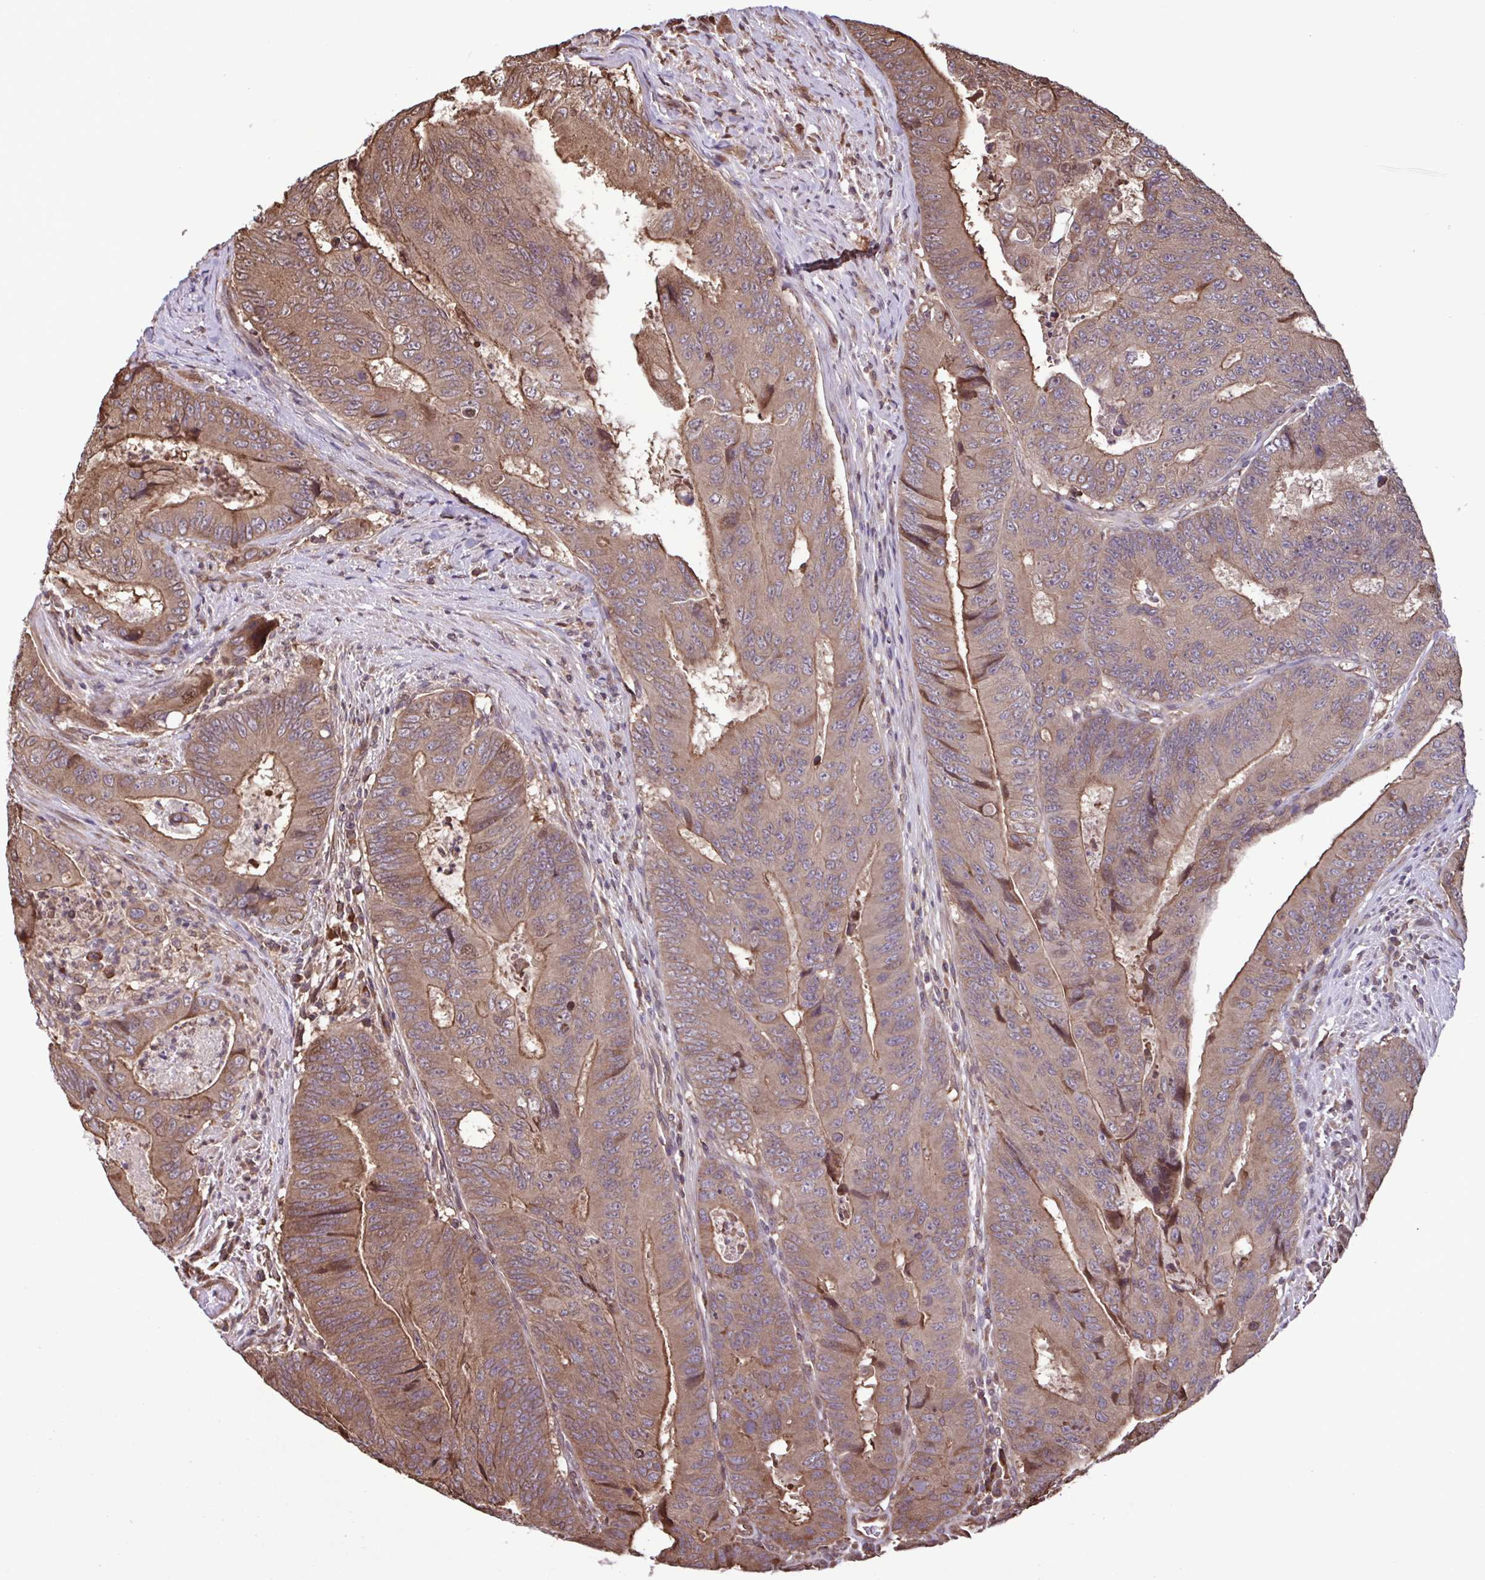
{"staining": {"intensity": "moderate", "quantity": ">75%", "location": "cytoplasmic/membranous"}, "tissue": "colorectal cancer", "cell_type": "Tumor cells", "image_type": "cancer", "snomed": [{"axis": "morphology", "description": "Adenocarcinoma, NOS"}, {"axis": "topography", "description": "Colon"}], "caption": "Moderate cytoplasmic/membranous protein expression is seen in about >75% of tumor cells in adenocarcinoma (colorectal).", "gene": "SEC63", "patient": {"sex": "female", "age": 48}}